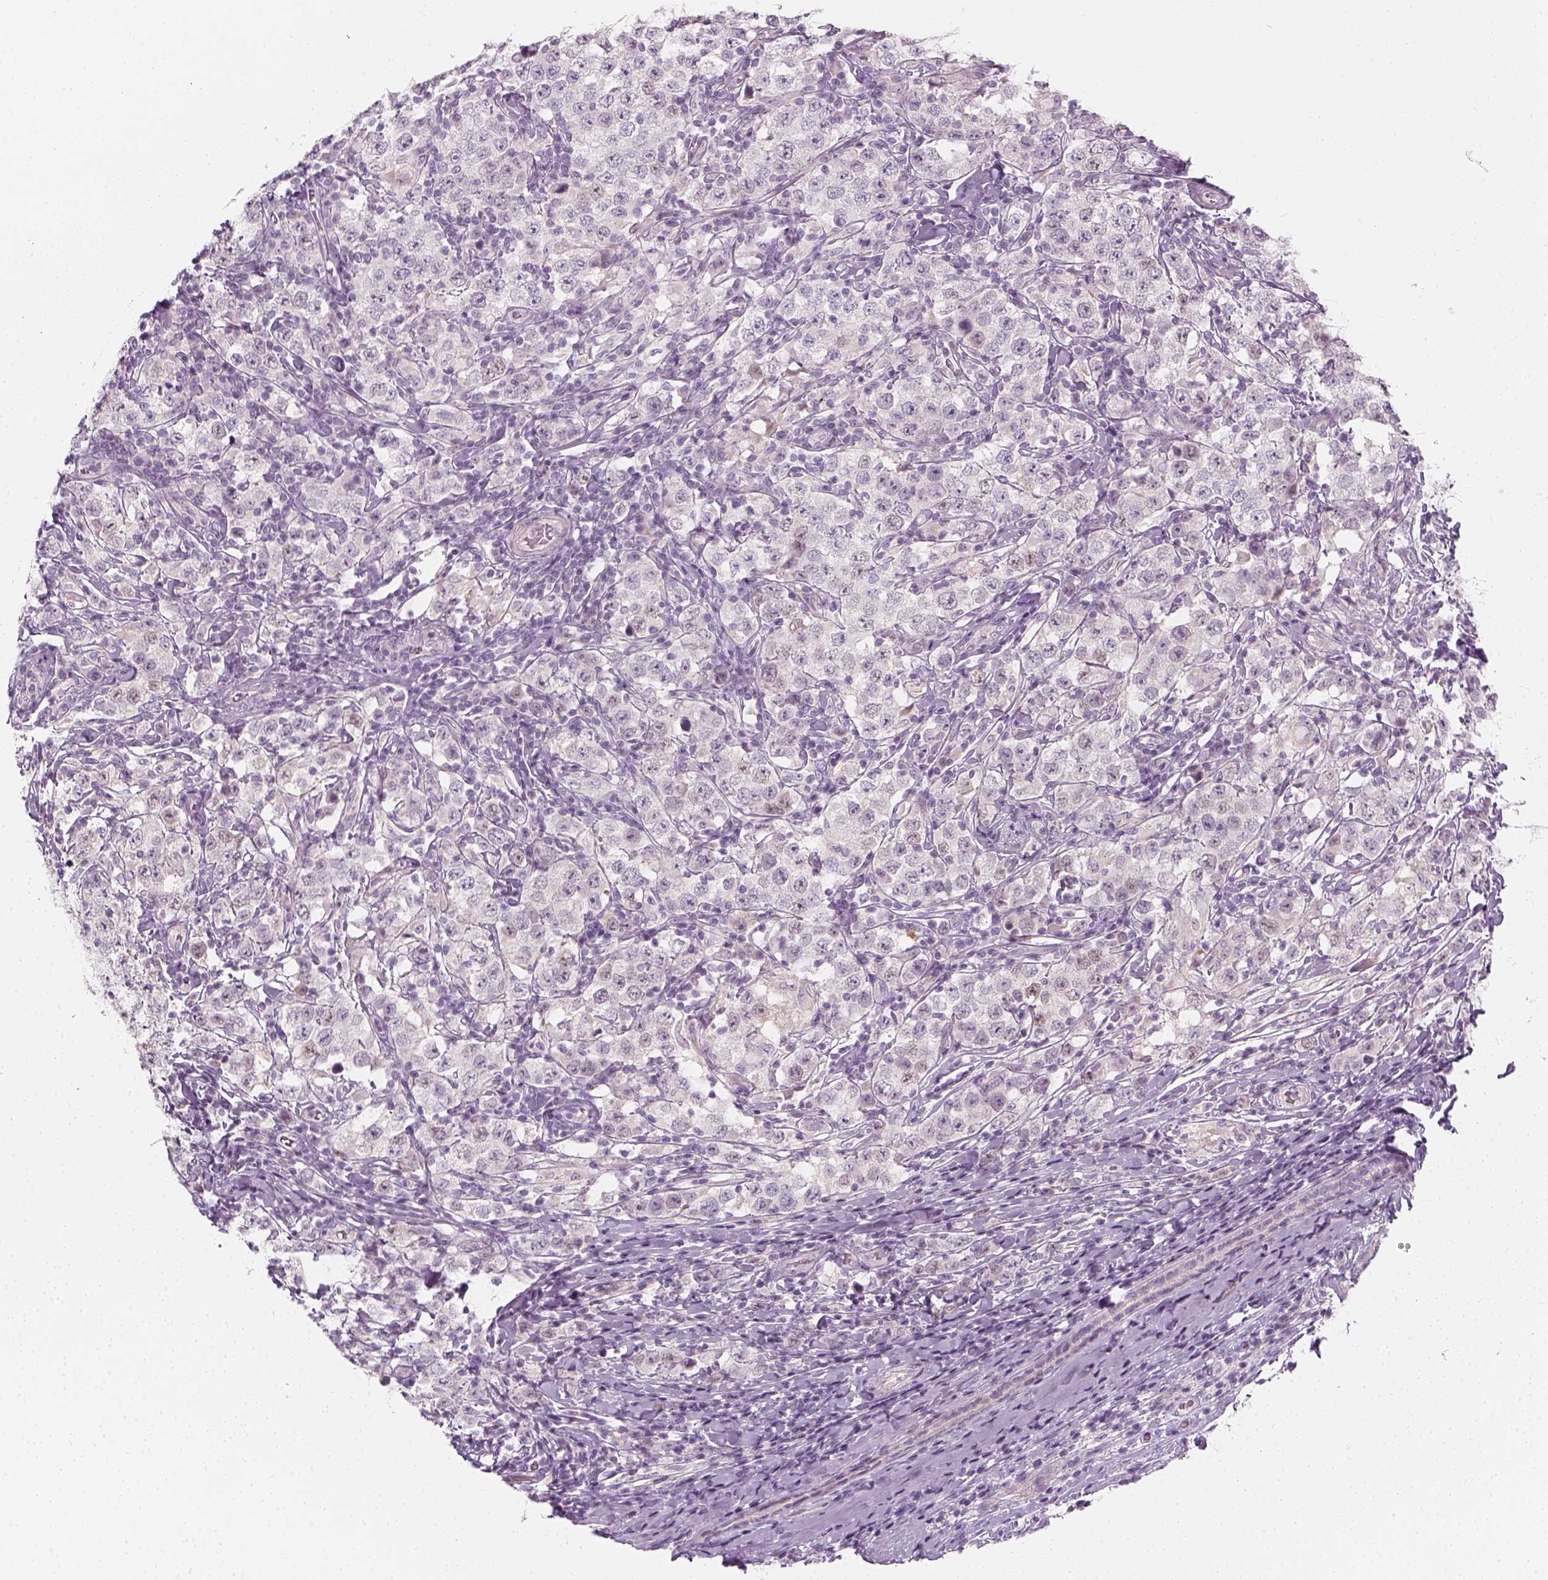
{"staining": {"intensity": "negative", "quantity": "none", "location": "none"}, "tissue": "testis cancer", "cell_type": "Tumor cells", "image_type": "cancer", "snomed": [{"axis": "morphology", "description": "Seminoma, NOS"}, {"axis": "morphology", "description": "Carcinoma, Embryonal, NOS"}, {"axis": "topography", "description": "Testis"}], "caption": "Tumor cells are negative for brown protein staining in embryonal carcinoma (testis).", "gene": "PRAME", "patient": {"sex": "male", "age": 41}}